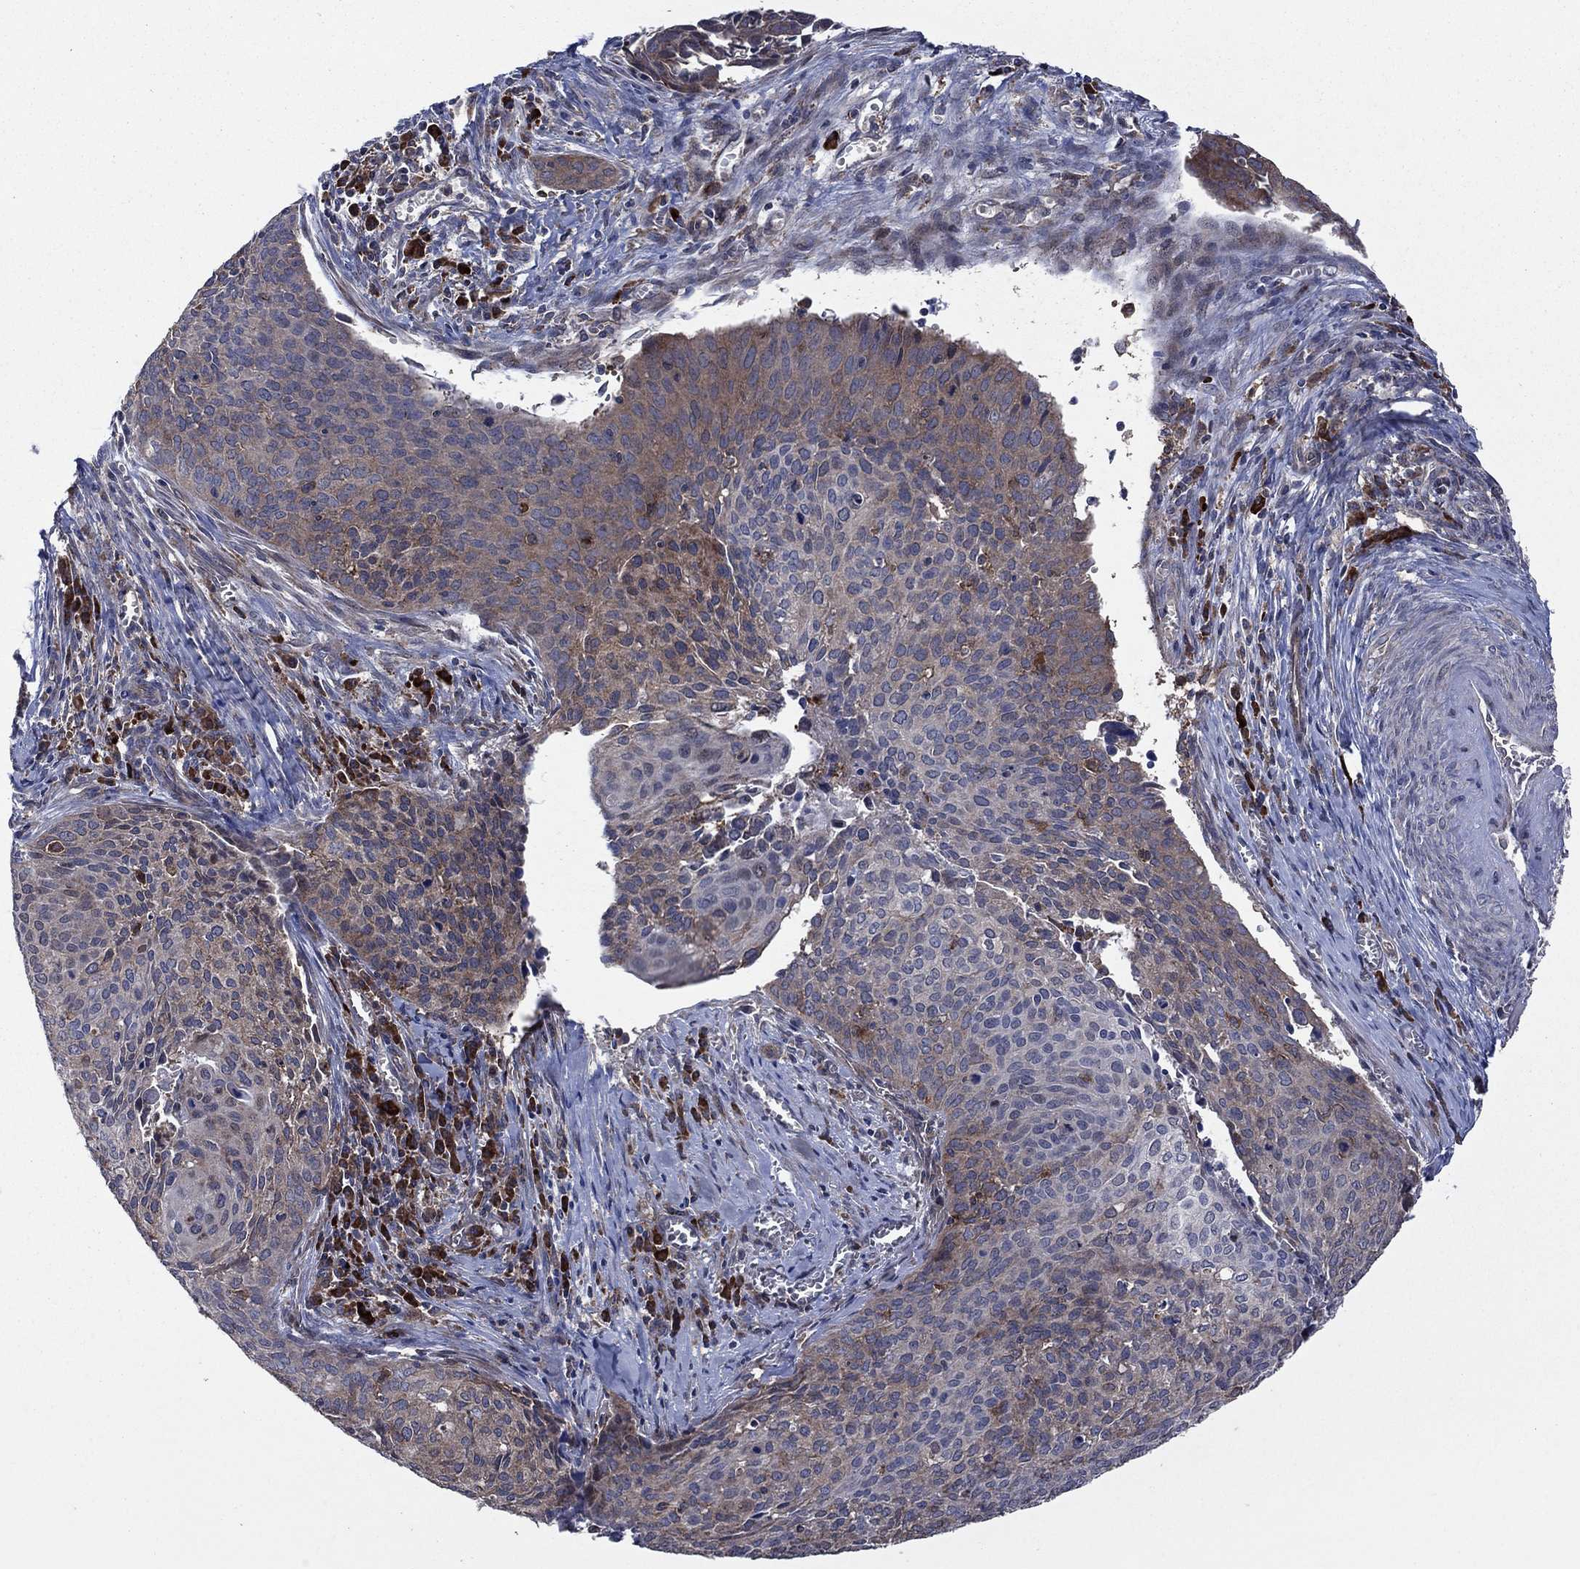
{"staining": {"intensity": "moderate", "quantity": "<25%", "location": "cytoplasmic/membranous"}, "tissue": "cervical cancer", "cell_type": "Tumor cells", "image_type": "cancer", "snomed": [{"axis": "morphology", "description": "Squamous cell carcinoma, NOS"}, {"axis": "topography", "description": "Cervix"}], "caption": "The image exhibits immunohistochemical staining of cervical cancer (squamous cell carcinoma). There is moderate cytoplasmic/membranous staining is appreciated in approximately <25% of tumor cells.", "gene": "MEA1", "patient": {"sex": "female", "age": 29}}